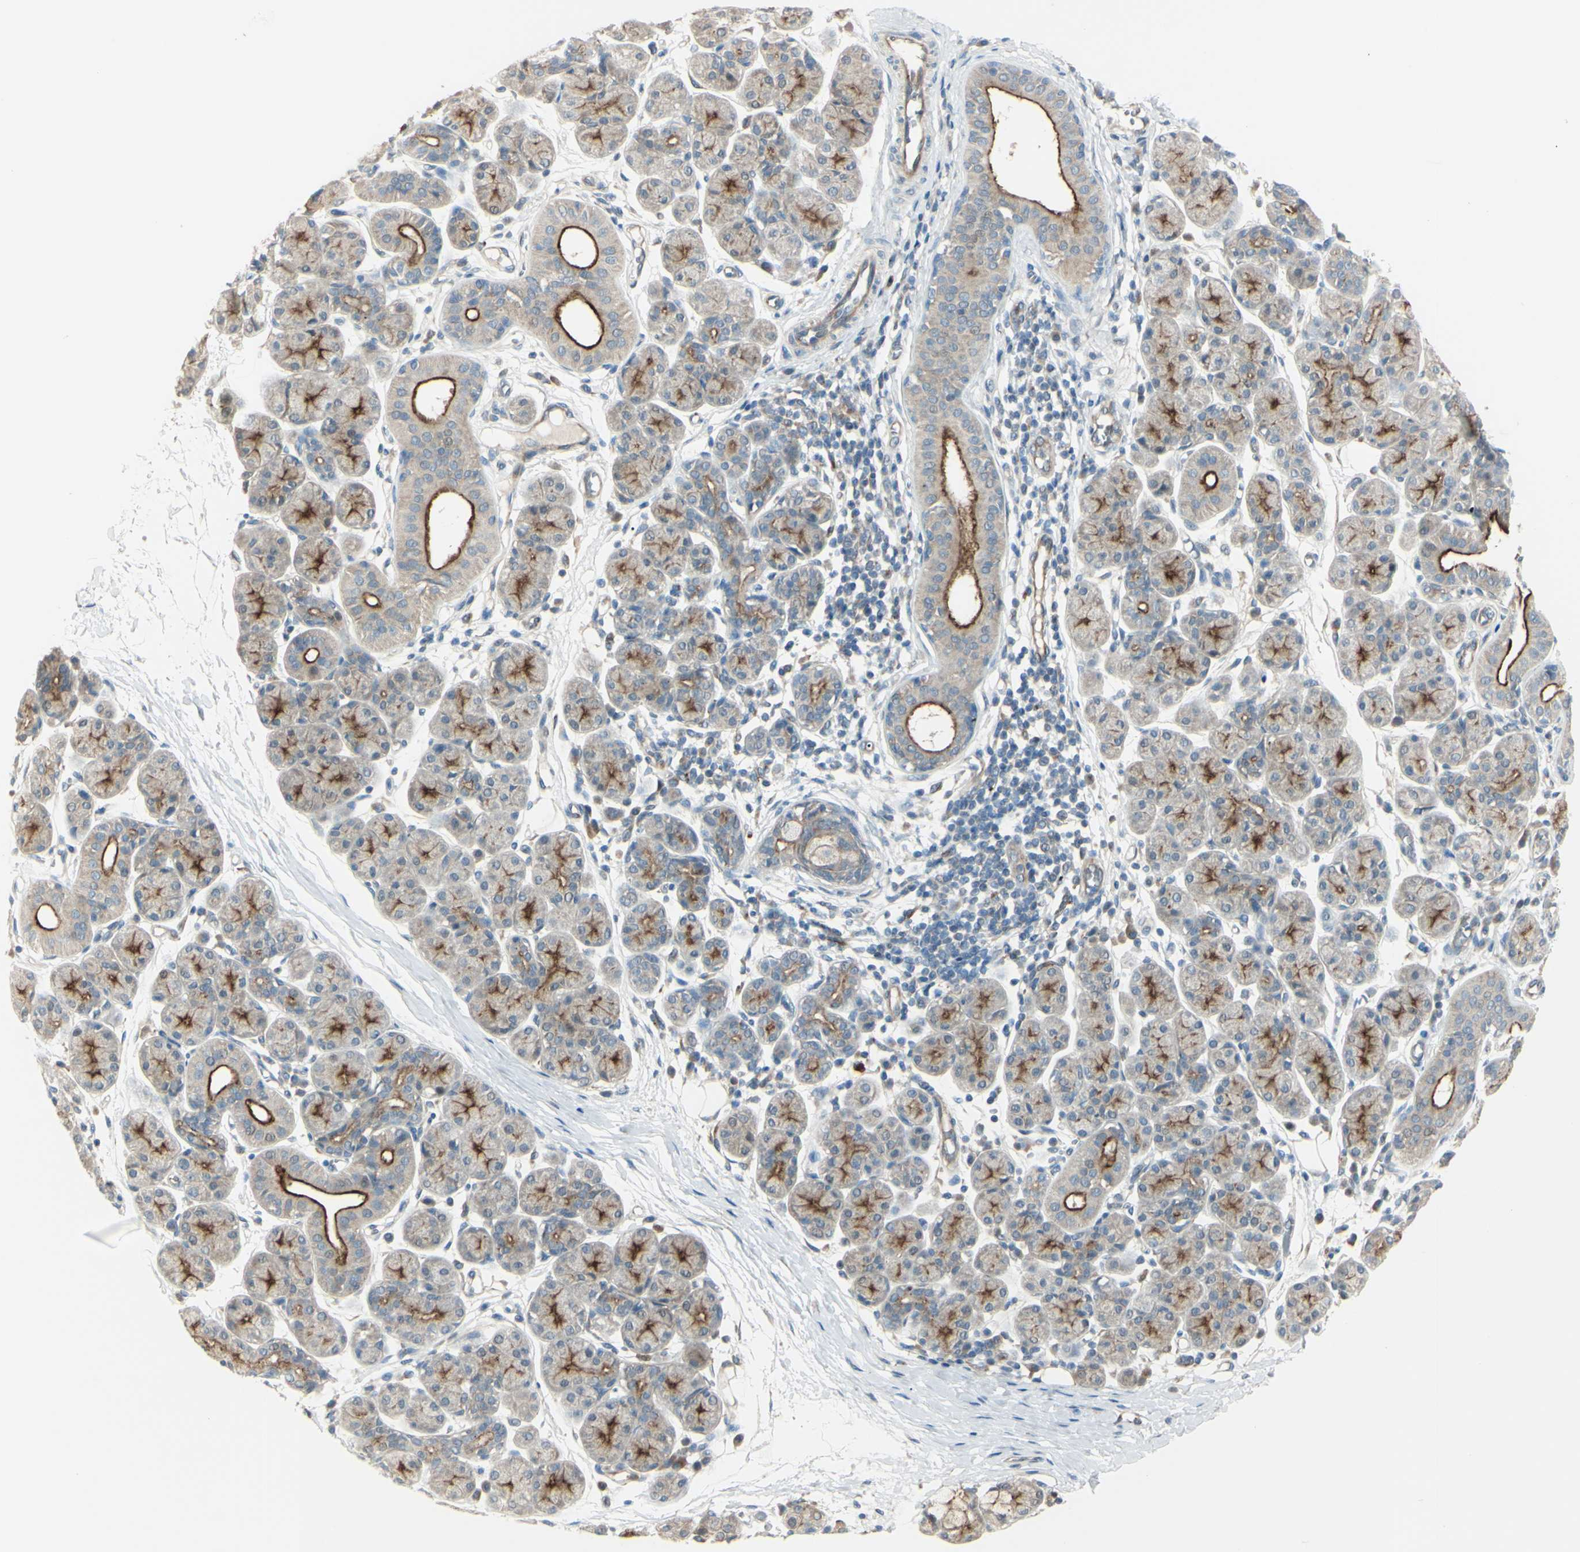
{"staining": {"intensity": "moderate", "quantity": "25%-75%", "location": "cytoplasmic/membranous"}, "tissue": "salivary gland", "cell_type": "Glandular cells", "image_type": "normal", "snomed": [{"axis": "morphology", "description": "Normal tissue, NOS"}, {"axis": "morphology", "description": "Inflammation, NOS"}, {"axis": "topography", "description": "Lymph node"}, {"axis": "topography", "description": "Salivary gland"}], "caption": "Protein analysis of normal salivary gland exhibits moderate cytoplasmic/membranous expression in approximately 25%-75% of glandular cells. (DAB IHC with brightfield microscopy, high magnification).", "gene": "LMTK2", "patient": {"sex": "male", "age": 3}}